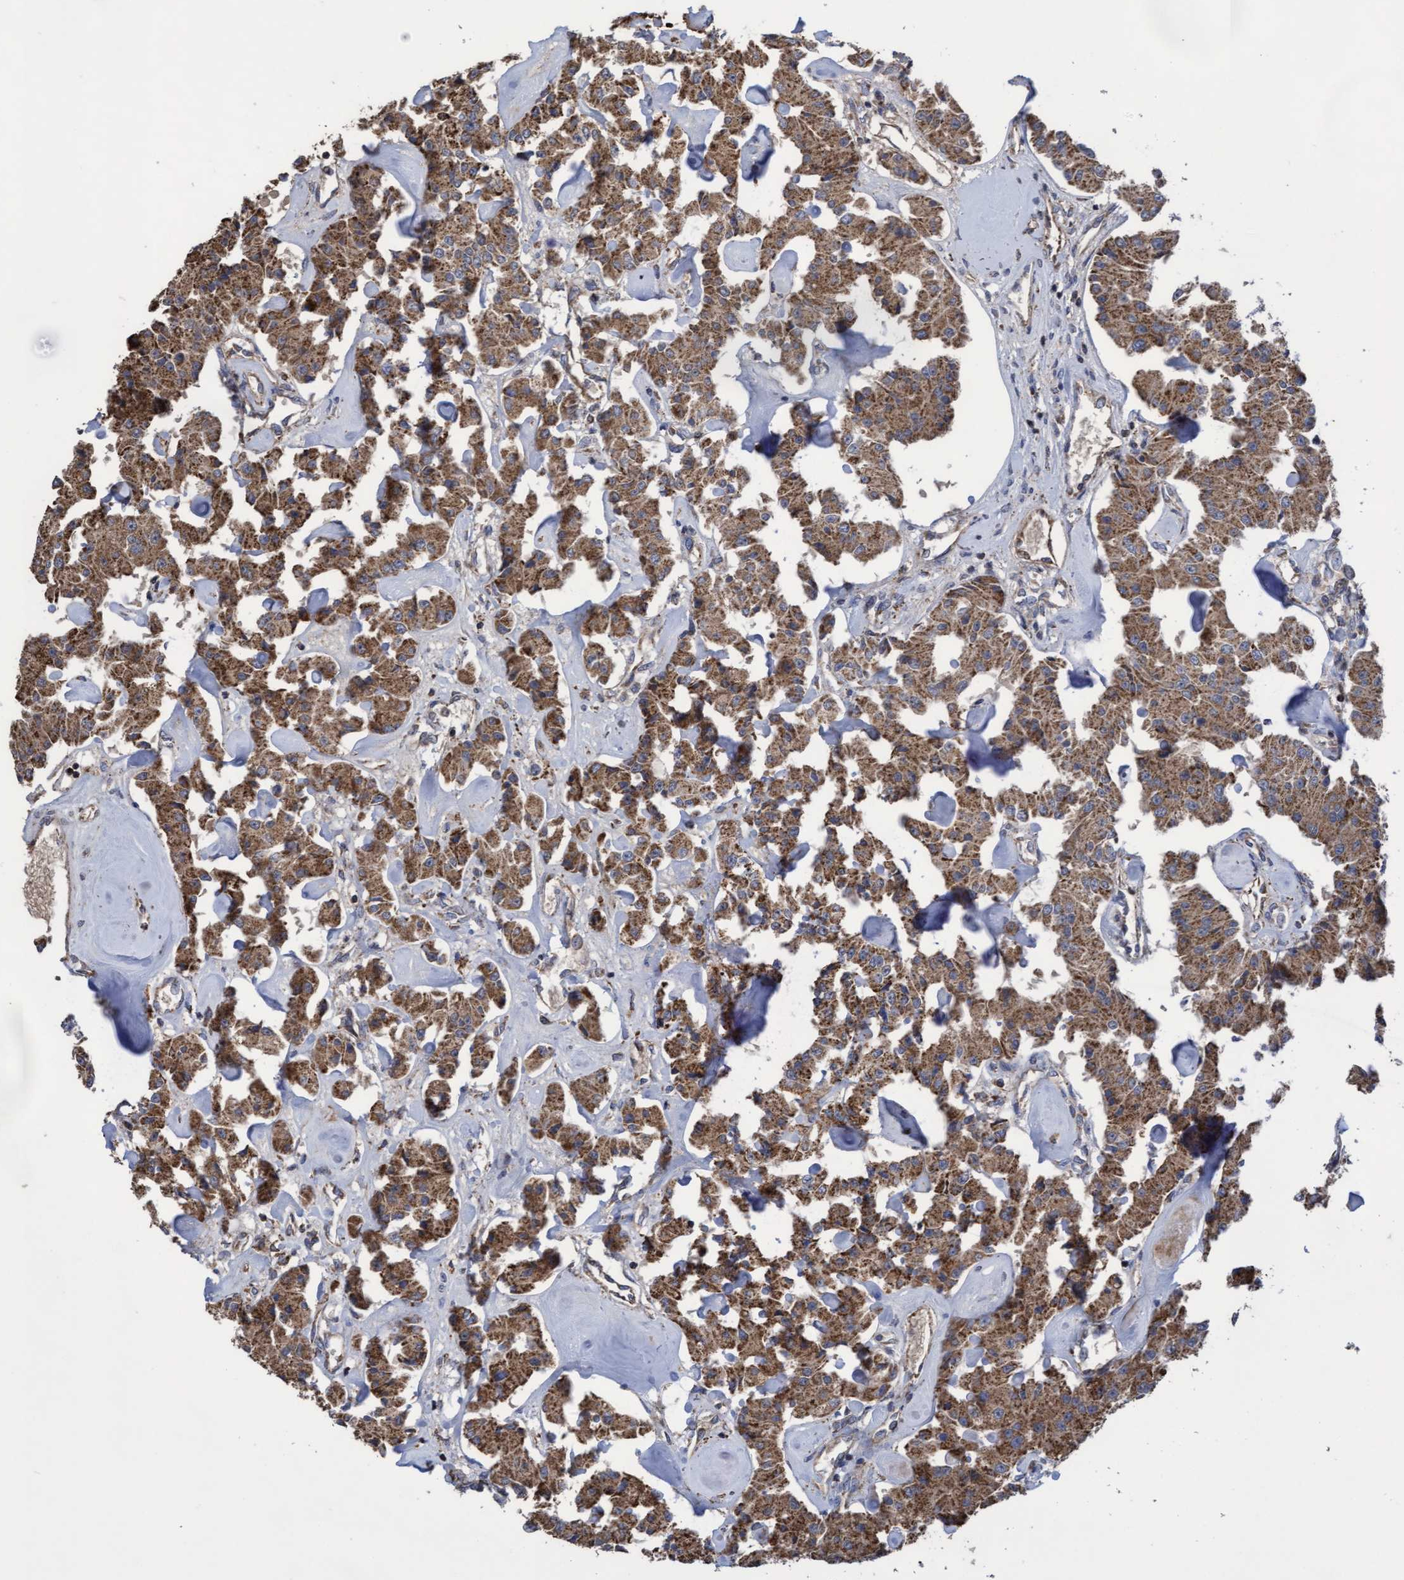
{"staining": {"intensity": "moderate", "quantity": ">75%", "location": "cytoplasmic/membranous"}, "tissue": "carcinoid", "cell_type": "Tumor cells", "image_type": "cancer", "snomed": [{"axis": "morphology", "description": "Carcinoid, malignant, NOS"}, {"axis": "topography", "description": "Pancreas"}], "caption": "Protein expression analysis of carcinoid shows moderate cytoplasmic/membranous expression in approximately >75% of tumor cells. The protein of interest is shown in brown color, while the nuclei are stained blue.", "gene": "COBL", "patient": {"sex": "male", "age": 41}}